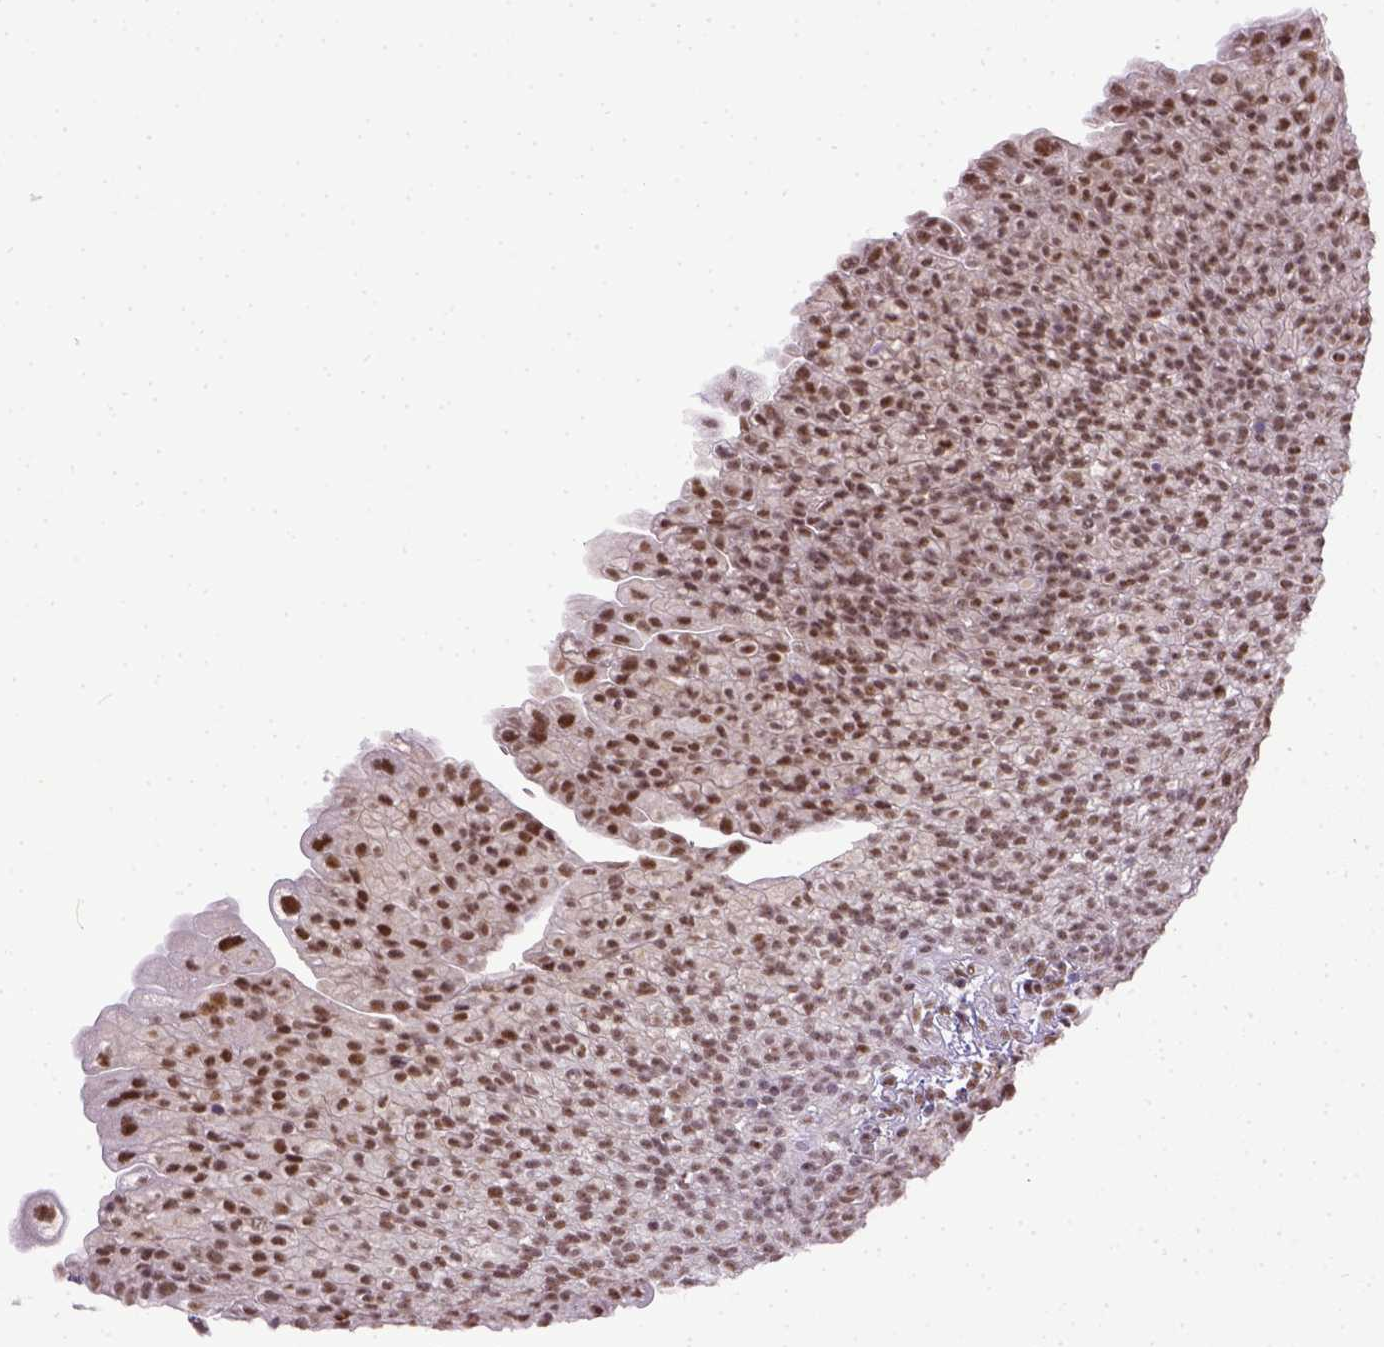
{"staining": {"intensity": "moderate", "quantity": ">75%", "location": "nuclear"}, "tissue": "urinary bladder", "cell_type": "Urothelial cells", "image_type": "normal", "snomed": [{"axis": "morphology", "description": "Normal tissue, NOS"}, {"axis": "topography", "description": "Urinary bladder"}, {"axis": "topography", "description": "Prostate"}], "caption": "Moderate nuclear staining is seen in approximately >75% of urothelial cells in unremarkable urinary bladder.", "gene": "ERCC1", "patient": {"sex": "male", "age": 76}}